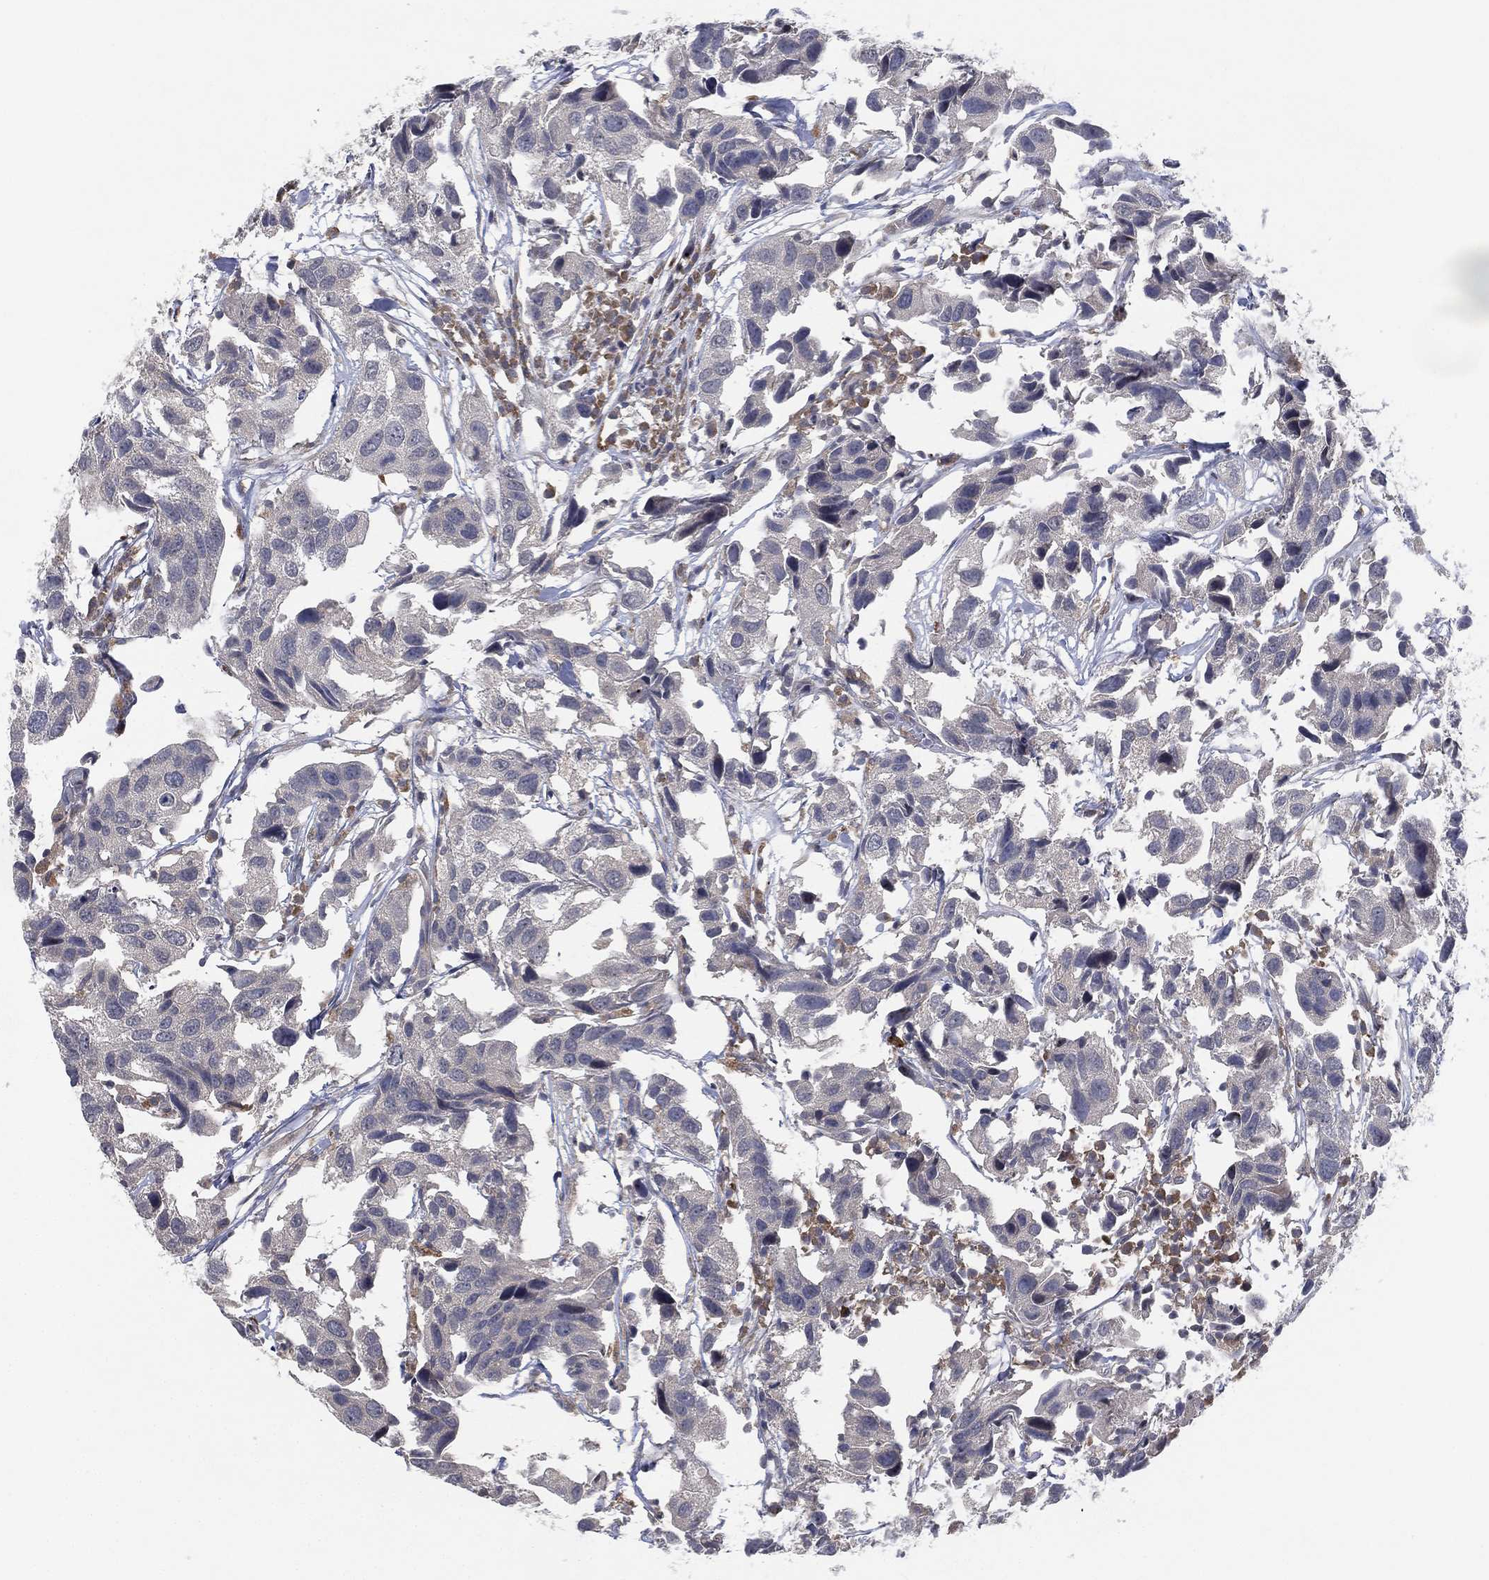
{"staining": {"intensity": "negative", "quantity": "none", "location": "none"}, "tissue": "urothelial cancer", "cell_type": "Tumor cells", "image_type": "cancer", "snomed": [{"axis": "morphology", "description": "Urothelial carcinoma, High grade"}, {"axis": "topography", "description": "Urinary bladder"}], "caption": "The image shows no staining of tumor cells in high-grade urothelial carcinoma.", "gene": "FAM104A", "patient": {"sex": "male", "age": 79}}